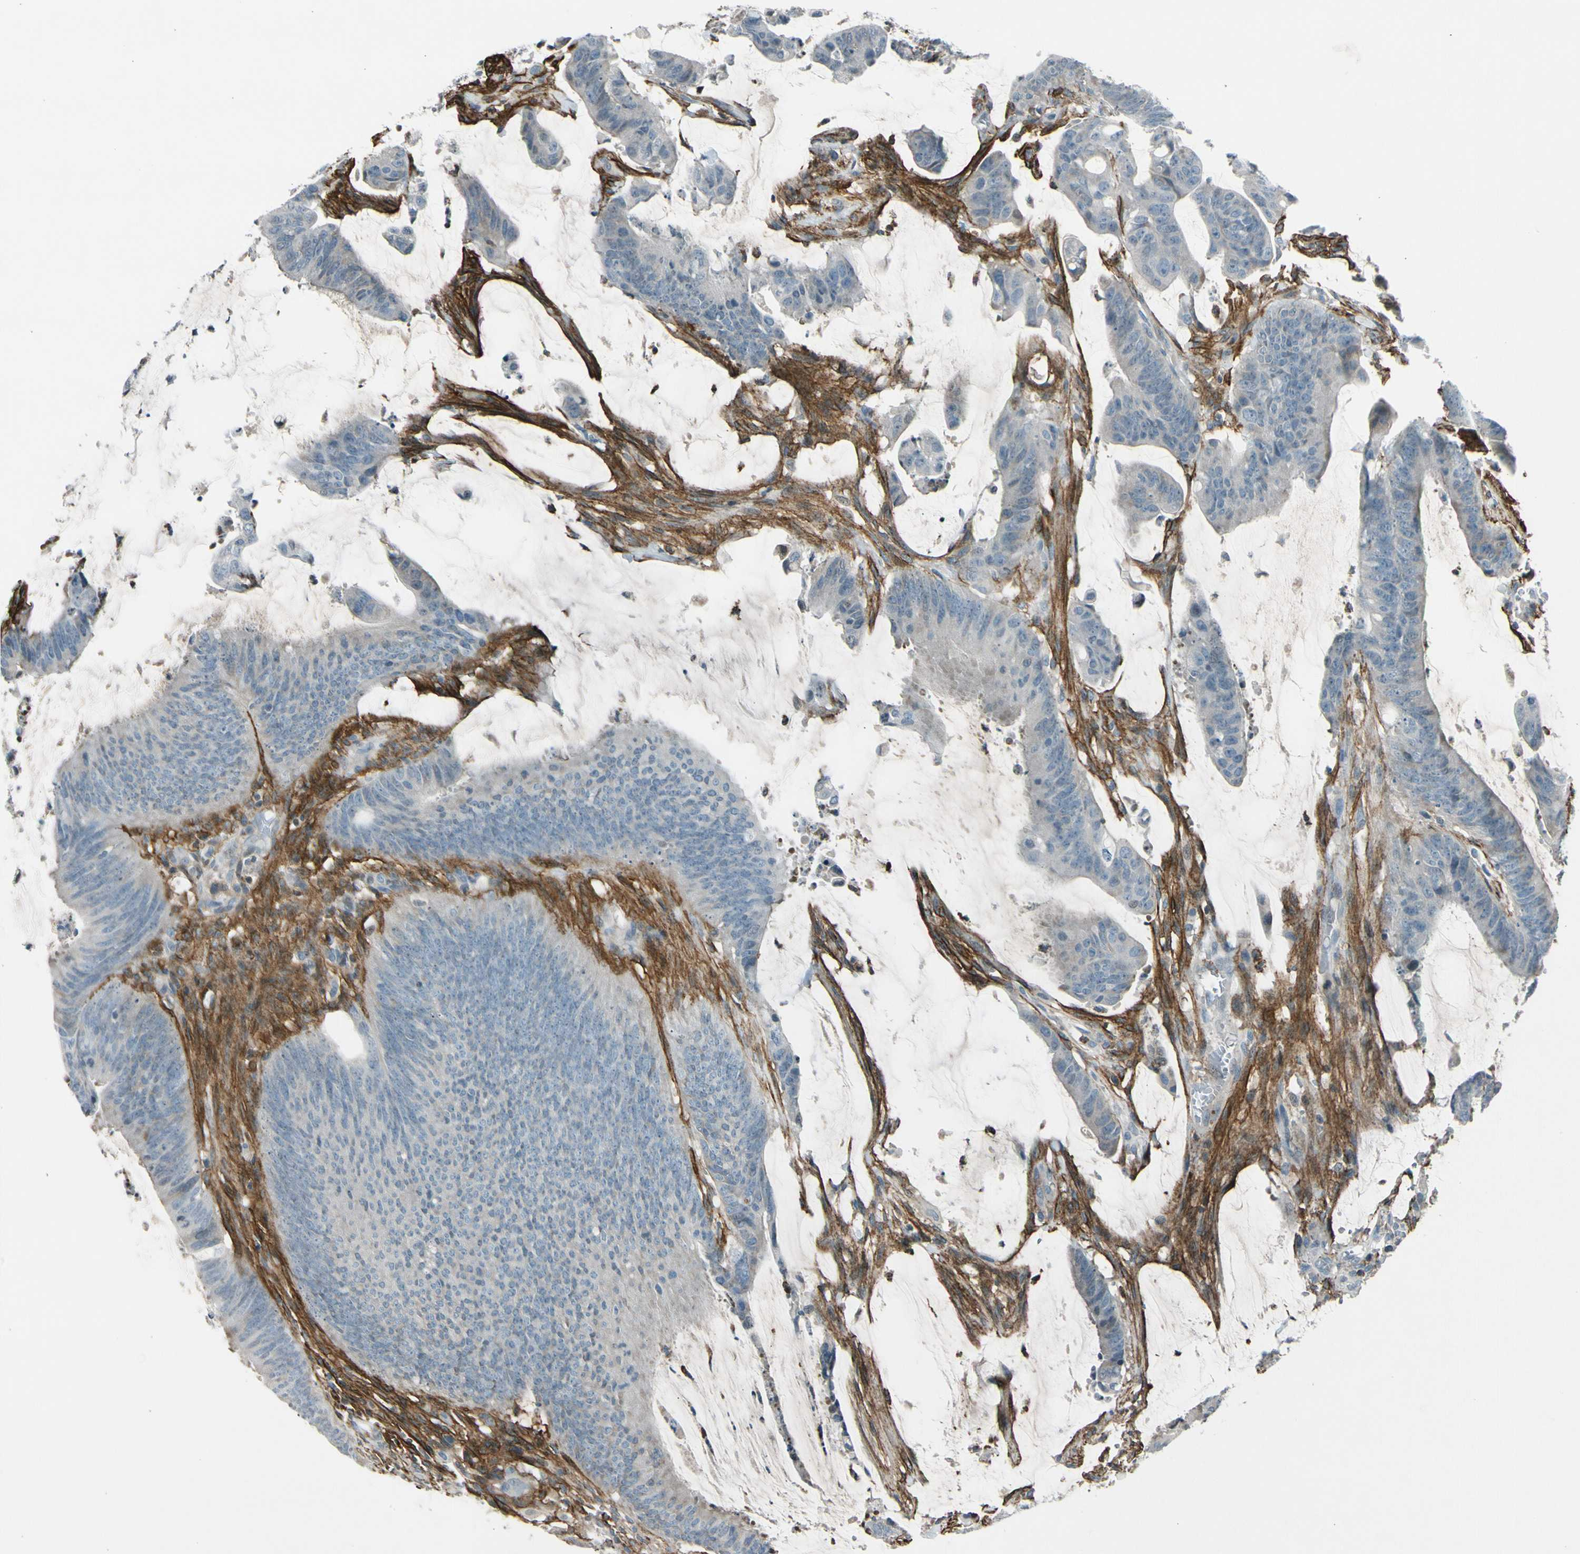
{"staining": {"intensity": "negative", "quantity": "none", "location": "none"}, "tissue": "colorectal cancer", "cell_type": "Tumor cells", "image_type": "cancer", "snomed": [{"axis": "morphology", "description": "Adenocarcinoma, NOS"}, {"axis": "topography", "description": "Rectum"}], "caption": "This is an IHC photomicrograph of human colorectal adenocarcinoma. There is no expression in tumor cells.", "gene": "PDPN", "patient": {"sex": "female", "age": 66}}